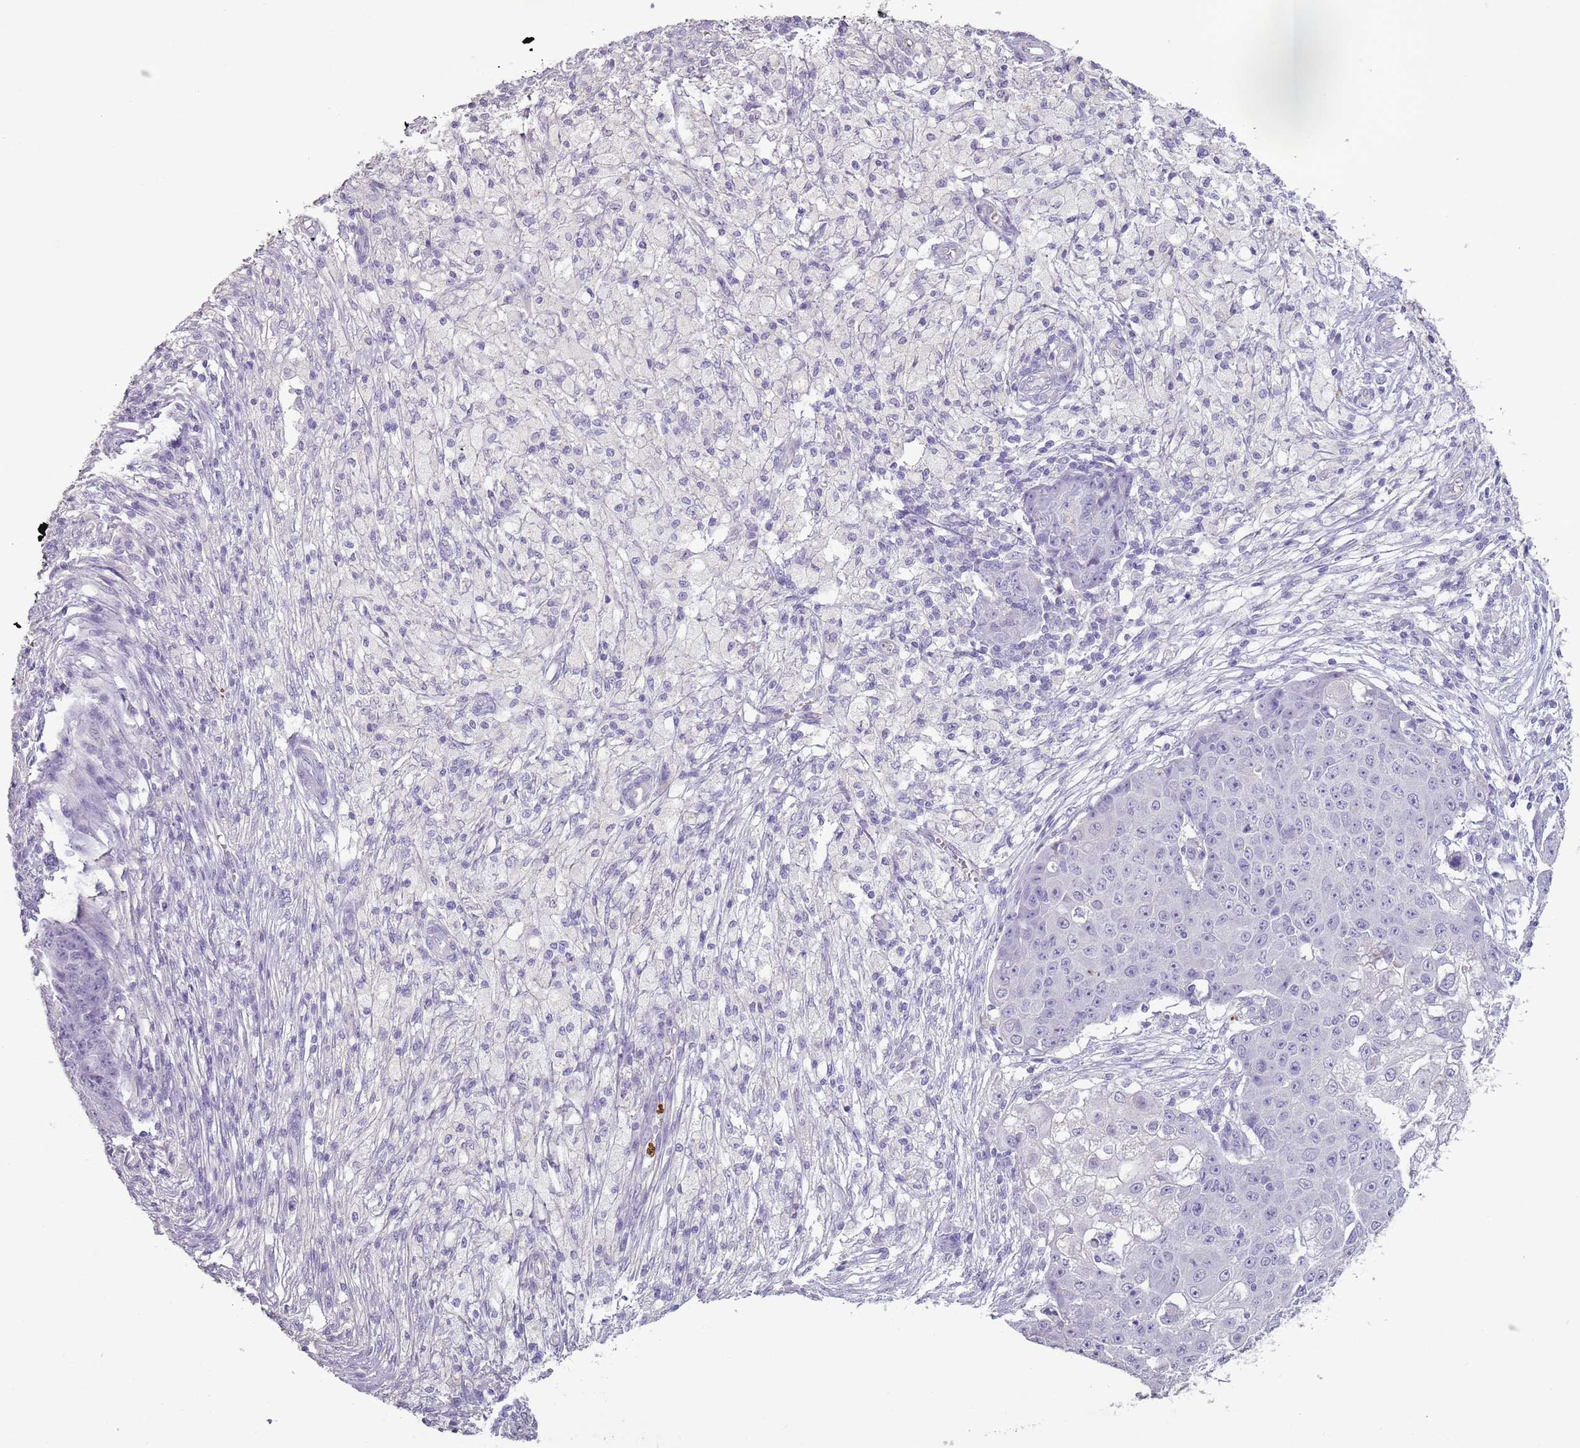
{"staining": {"intensity": "negative", "quantity": "none", "location": "none"}, "tissue": "ovarian cancer", "cell_type": "Tumor cells", "image_type": "cancer", "snomed": [{"axis": "morphology", "description": "Carcinoma, endometroid"}, {"axis": "topography", "description": "Ovary"}], "caption": "Histopathology image shows no significant protein positivity in tumor cells of ovarian endometroid carcinoma.", "gene": "CELF6", "patient": {"sex": "female", "age": 42}}